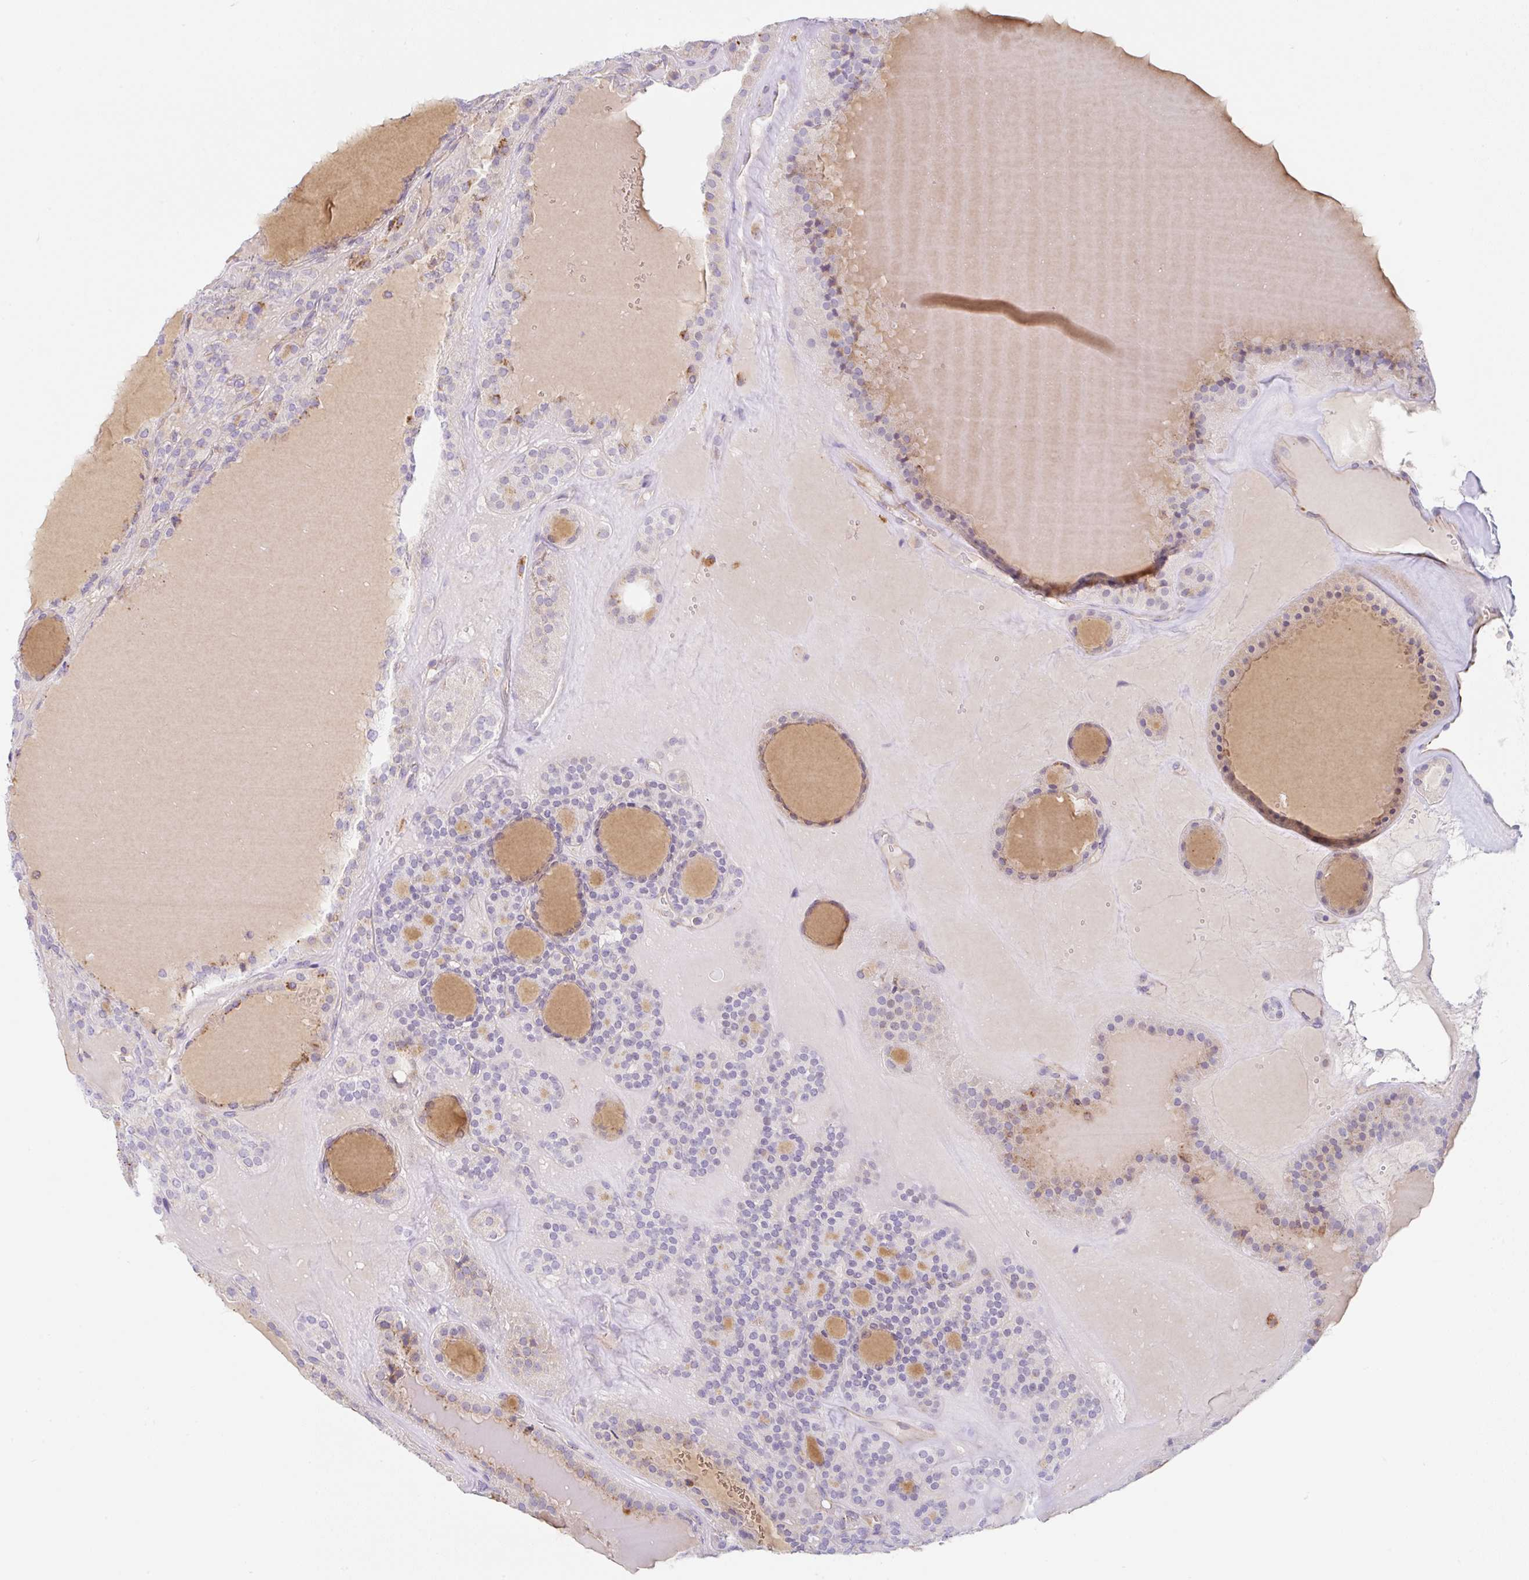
{"staining": {"intensity": "negative", "quantity": "none", "location": "none"}, "tissue": "thyroid cancer", "cell_type": "Tumor cells", "image_type": "cancer", "snomed": [{"axis": "morphology", "description": "Follicular adenoma carcinoma, NOS"}, {"axis": "topography", "description": "Thyroid gland"}], "caption": "This is an IHC histopathology image of thyroid cancer. There is no expression in tumor cells.", "gene": "DKK4", "patient": {"sex": "female", "age": 63}}